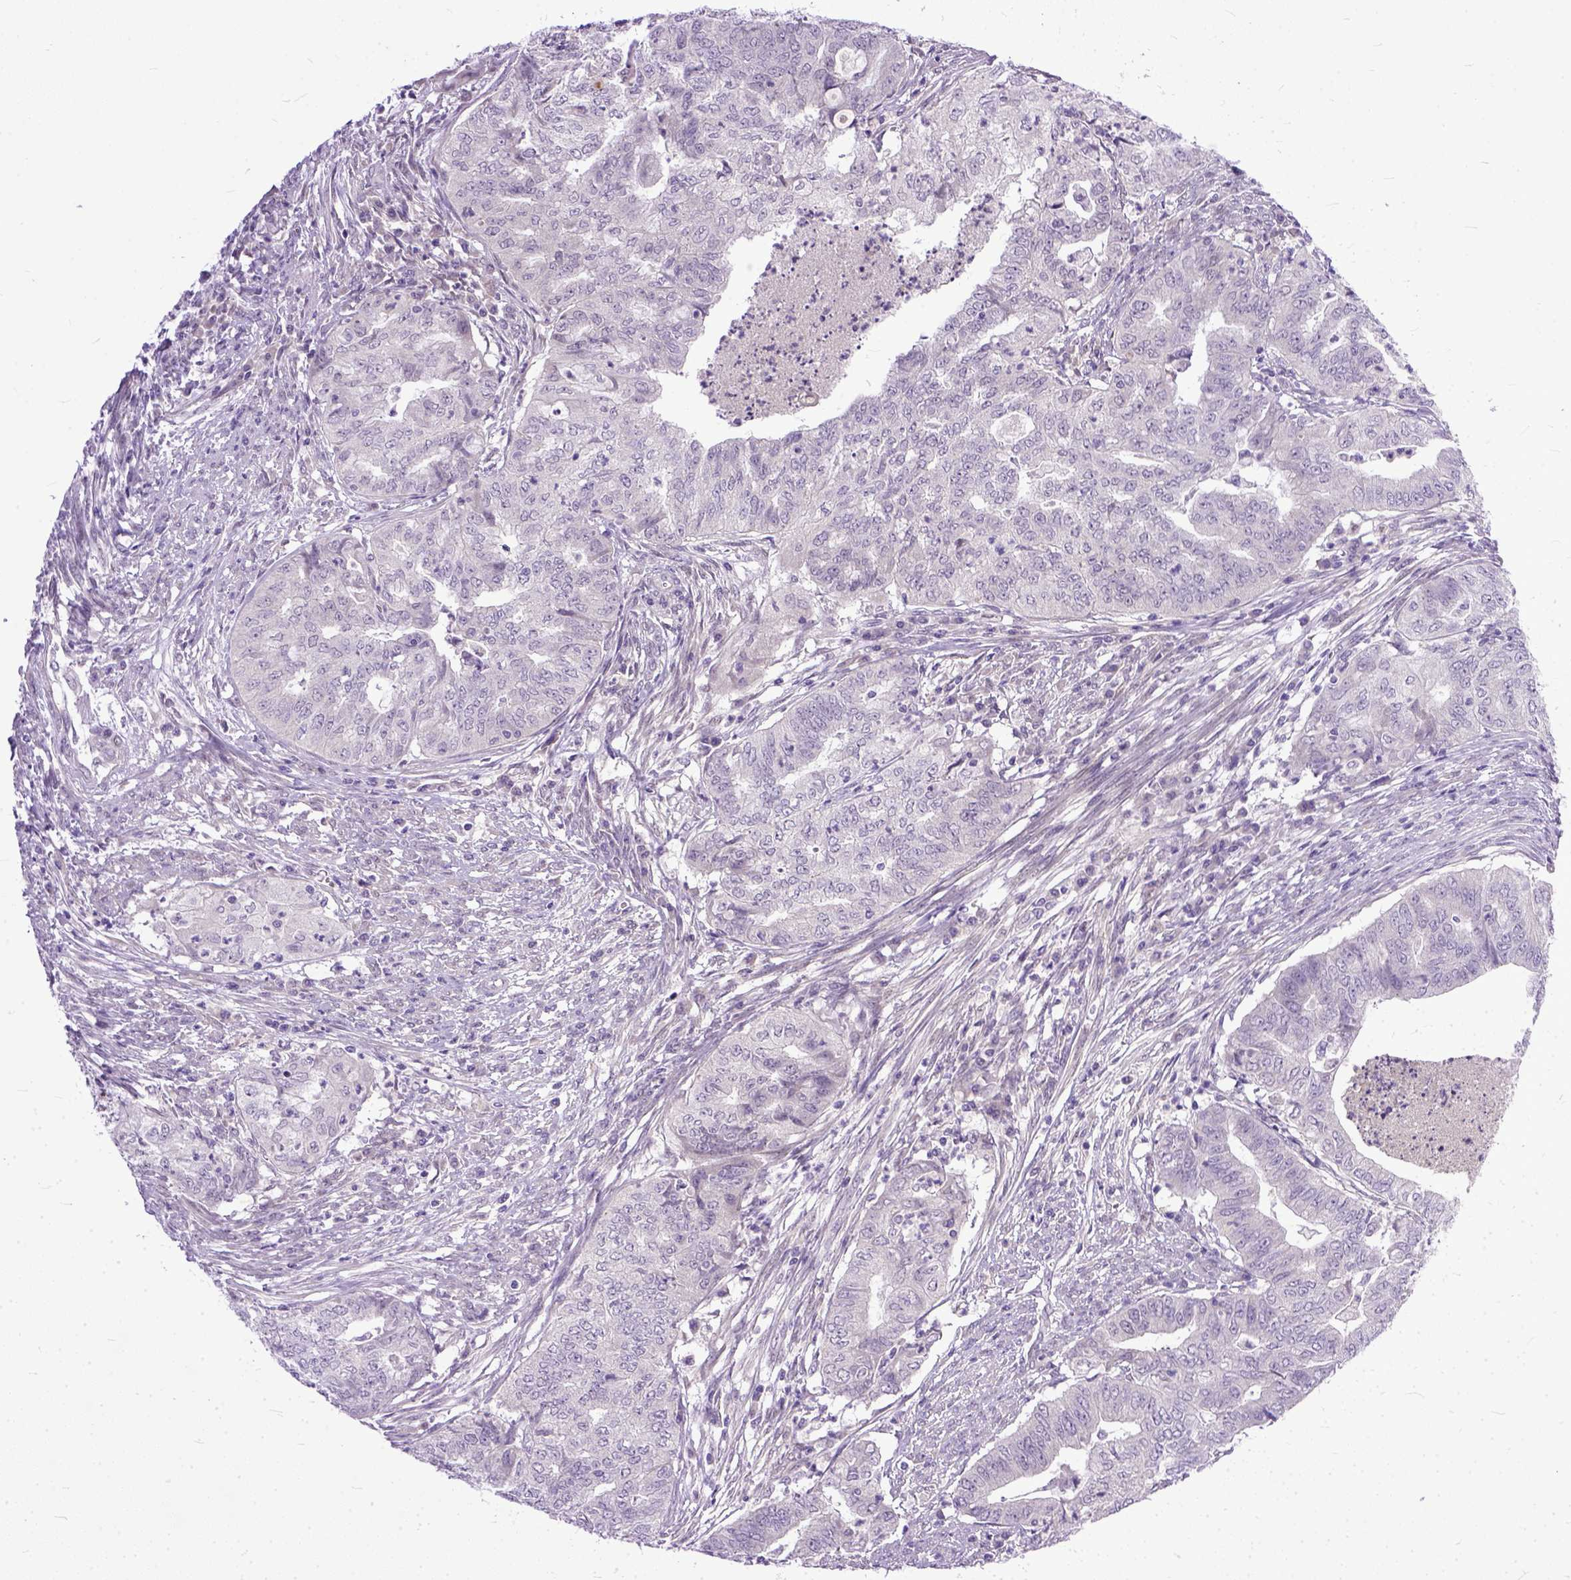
{"staining": {"intensity": "negative", "quantity": "none", "location": "none"}, "tissue": "endometrial cancer", "cell_type": "Tumor cells", "image_type": "cancer", "snomed": [{"axis": "morphology", "description": "Adenocarcinoma, NOS"}, {"axis": "topography", "description": "Endometrium"}], "caption": "This is a photomicrograph of IHC staining of endometrial cancer (adenocarcinoma), which shows no positivity in tumor cells. Brightfield microscopy of immunohistochemistry (IHC) stained with DAB (brown) and hematoxylin (blue), captured at high magnification.", "gene": "TCEAL7", "patient": {"sex": "female", "age": 79}}